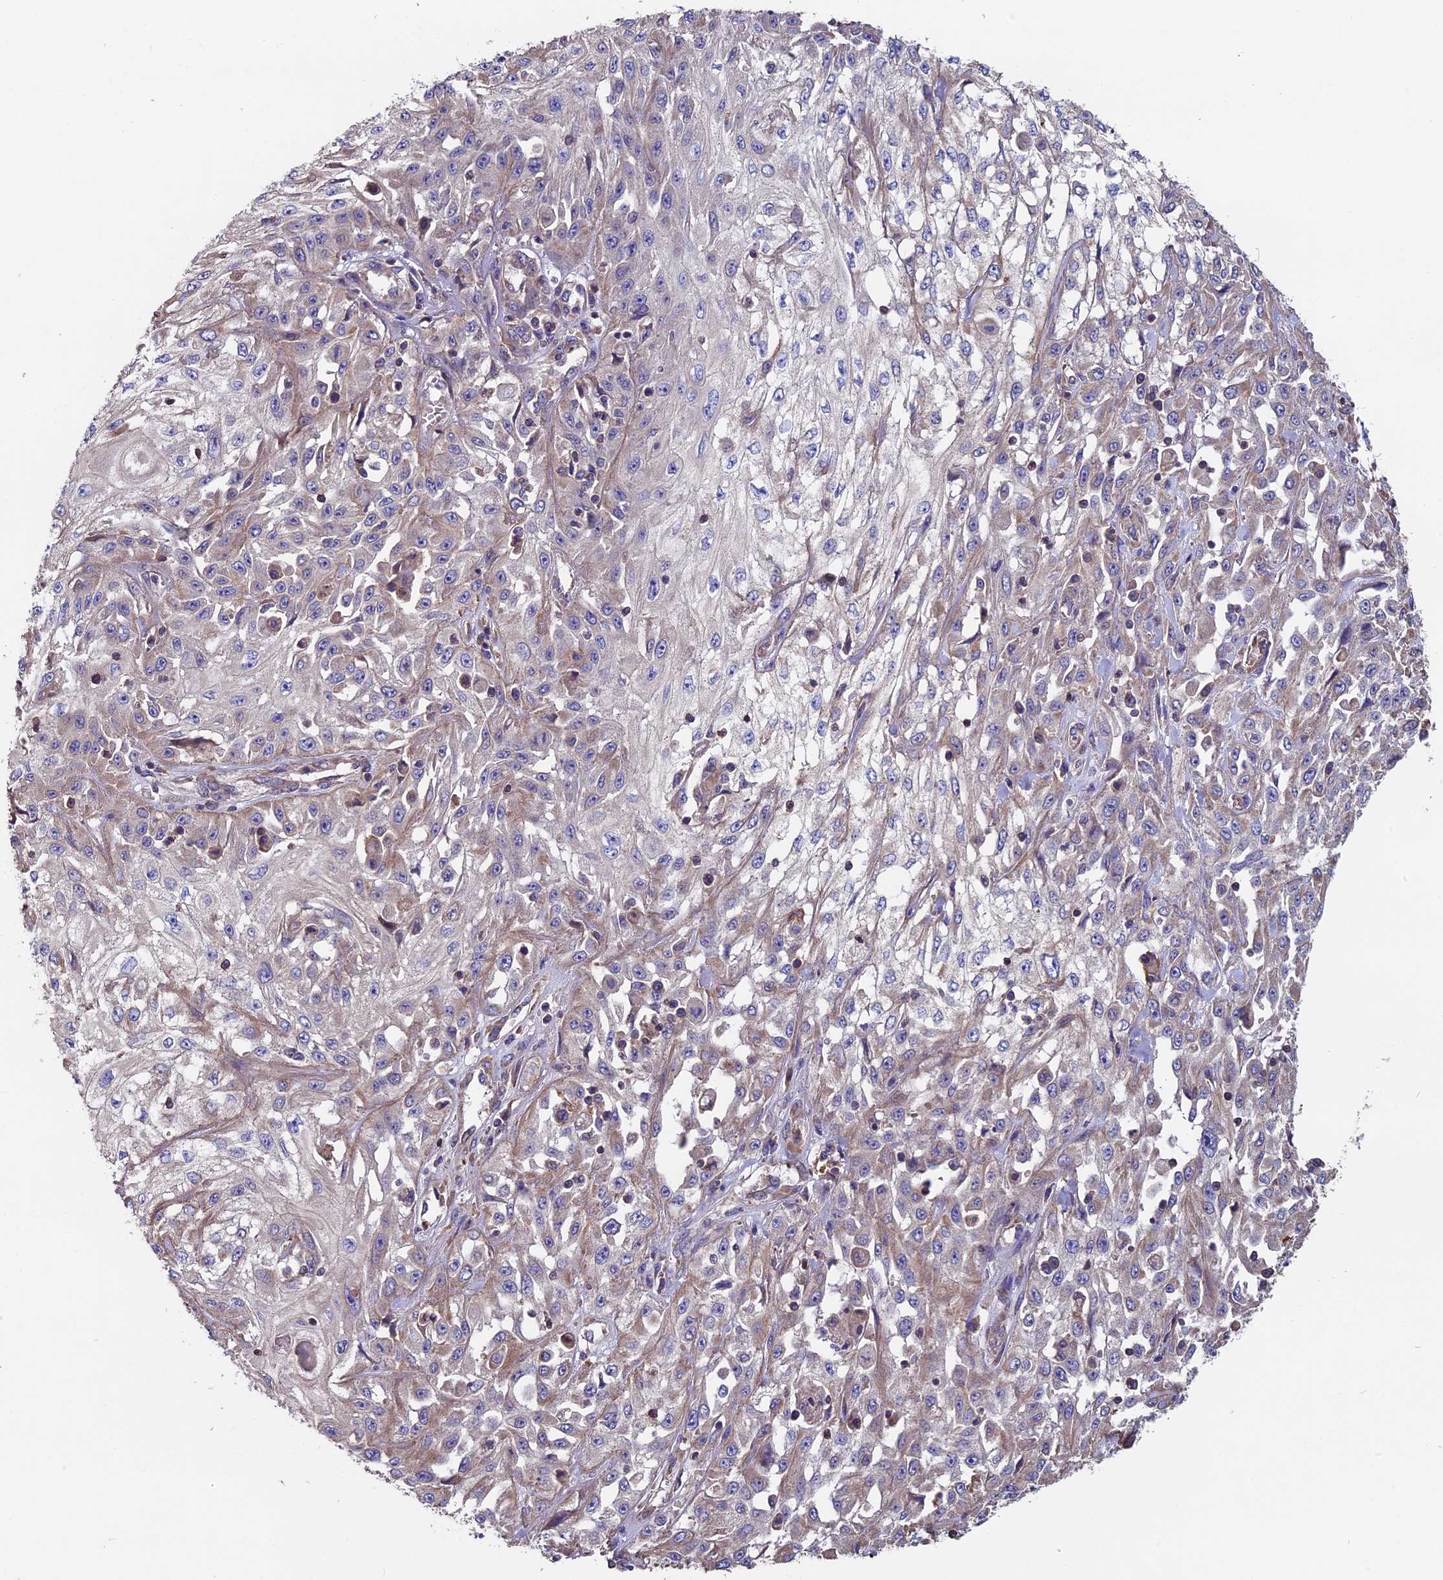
{"staining": {"intensity": "weak", "quantity": "25%-75%", "location": "cytoplasmic/membranous"}, "tissue": "skin cancer", "cell_type": "Tumor cells", "image_type": "cancer", "snomed": [{"axis": "morphology", "description": "Squamous cell carcinoma, NOS"}, {"axis": "morphology", "description": "Squamous cell carcinoma, metastatic, NOS"}, {"axis": "topography", "description": "Skin"}, {"axis": "topography", "description": "Lymph node"}], "caption": "Protein positivity by immunohistochemistry (IHC) demonstrates weak cytoplasmic/membranous expression in approximately 25%-75% of tumor cells in metastatic squamous cell carcinoma (skin).", "gene": "CCDC153", "patient": {"sex": "male", "age": 75}}